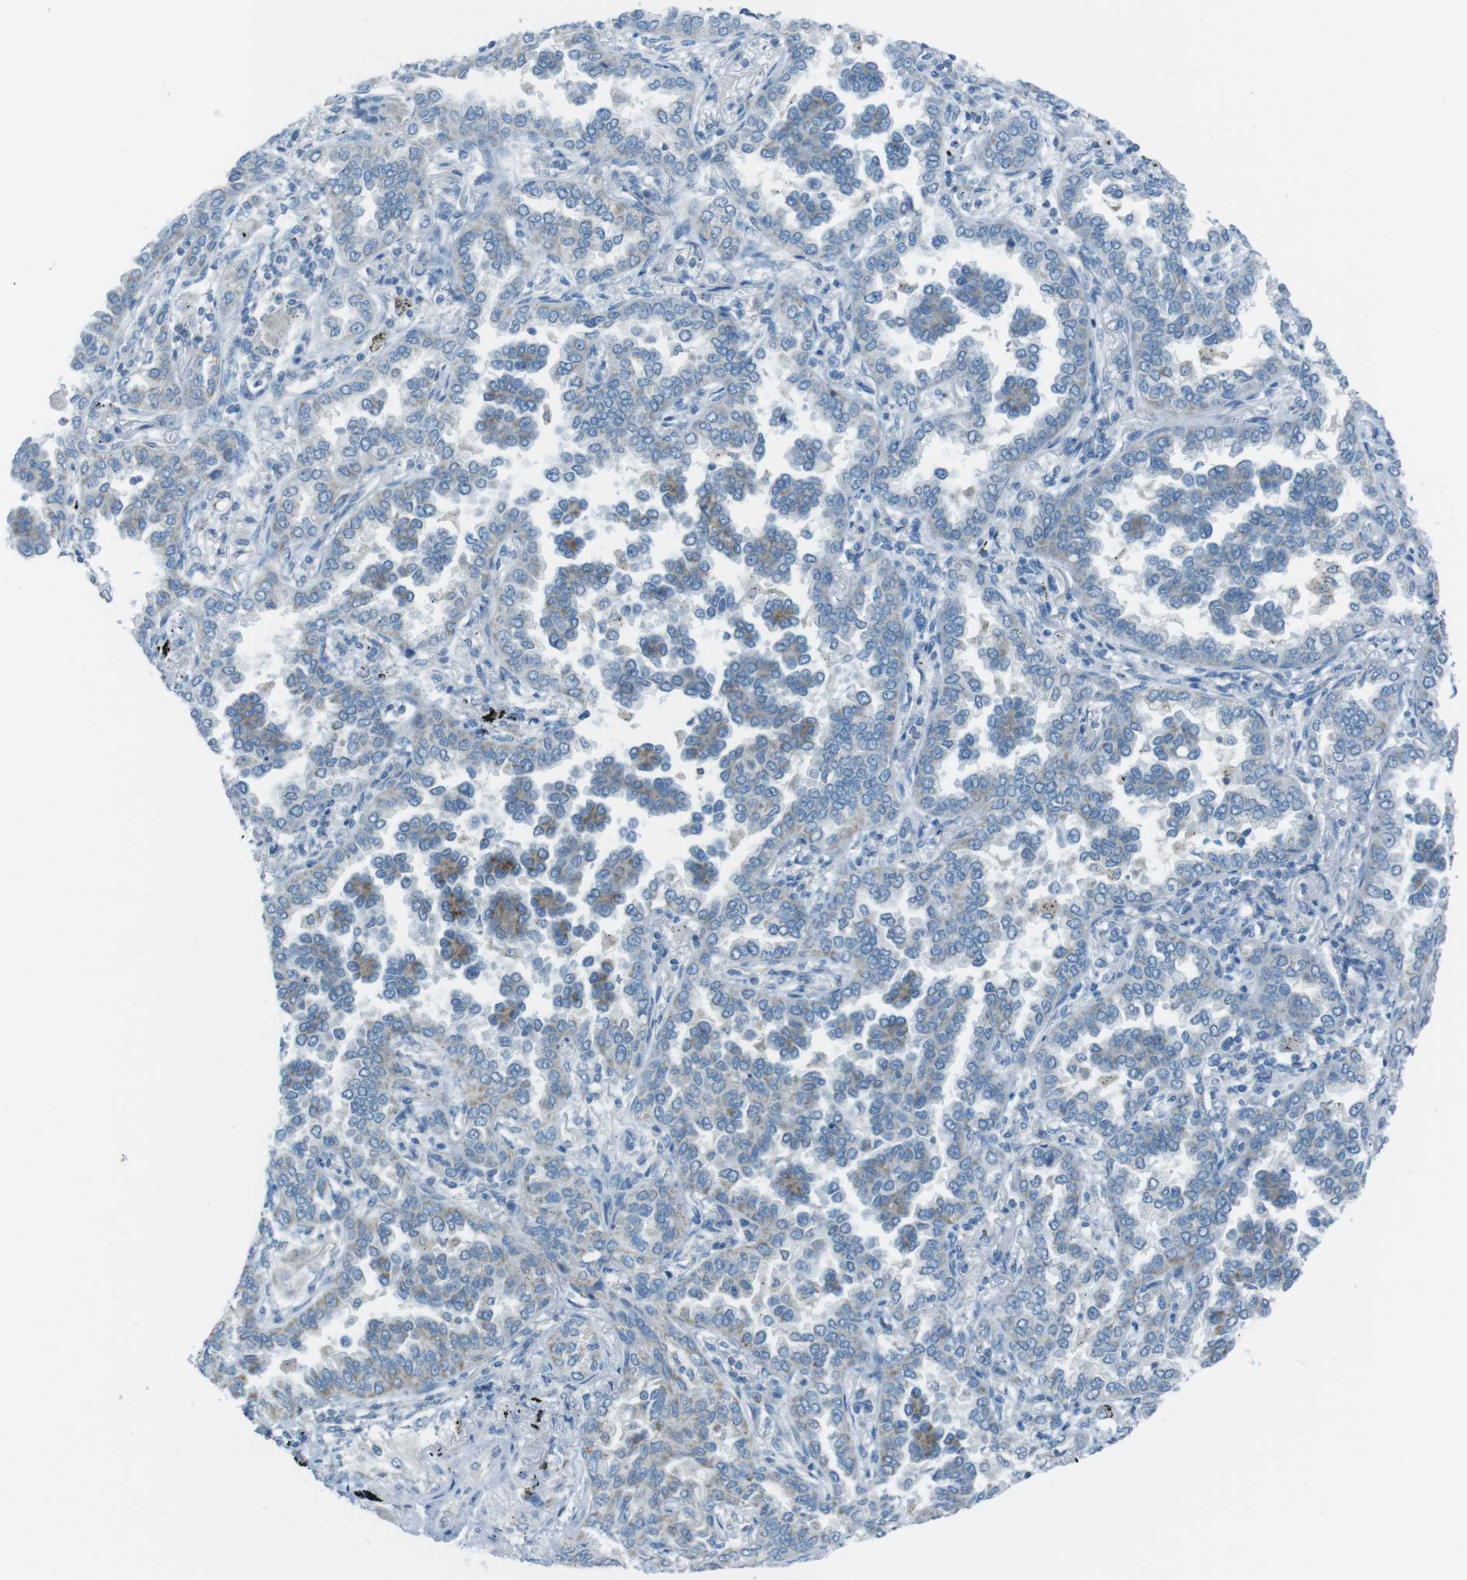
{"staining": {"intensity": "strong", "quantity": "<25%", "location": "cytoplasmic/membranous"}, "tissue": "lung cancer", "cell_type": "Tumor cells", "image_type": "cancer", "snomed": [{"axis": "morphology", "description": "Normal tissue, NOS"}, {"axis": "morphology", "description": "Adenocarcinoma, NOS"}, {"axis": "topography", "description": "Lung"}], "caption": "A high-resolution micrograph shows immunohistochemistry staining of lung cancer, which demonstrates strong cytoplasmic/membranous expression in approximately <25% of tumor cells.", "gene": "DNAJA3", "patient": {"sex": "male", "age": 59}}